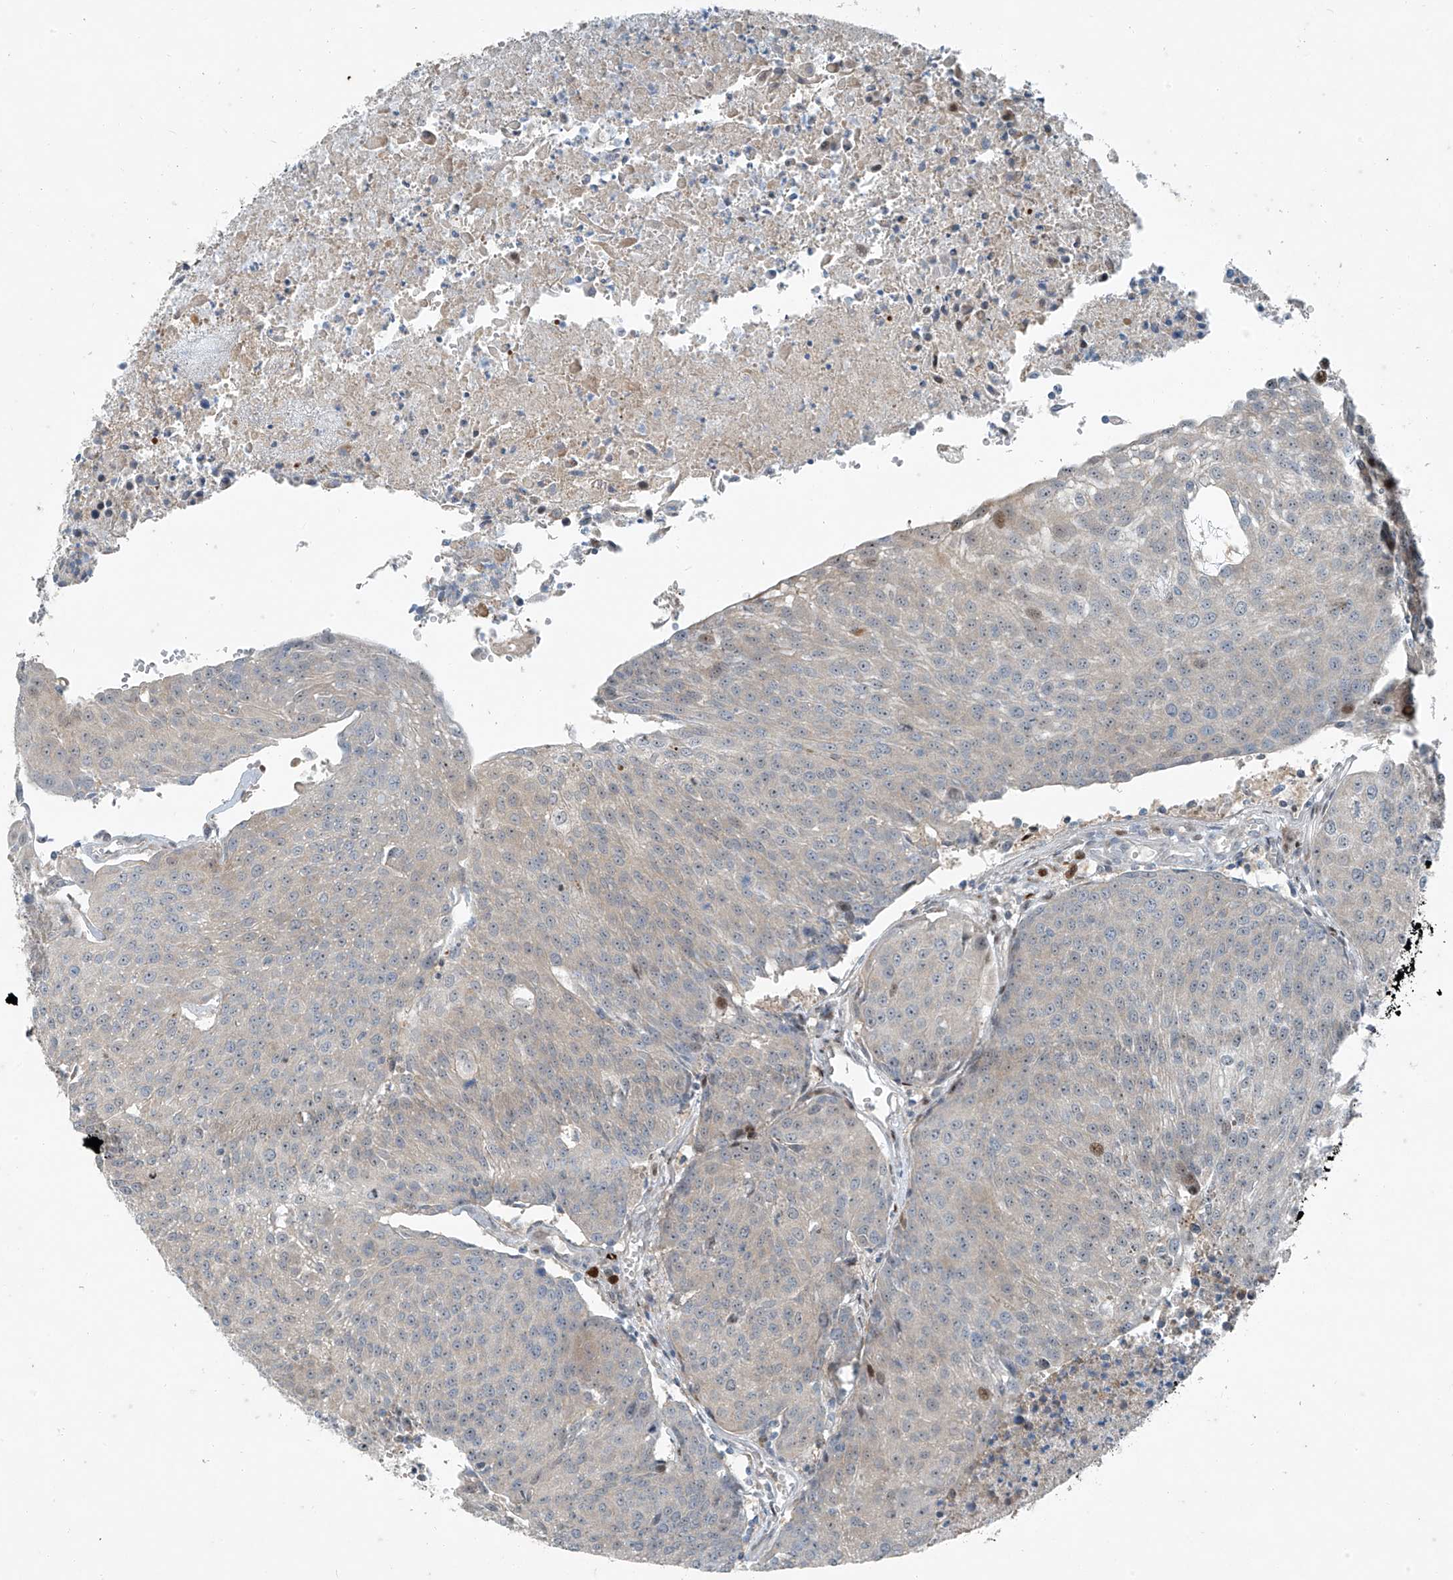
{"staining": {"intensity": "negative", "quantity": "none", "location": "none"}, "tissue": "urothelial cancer", "cell_type": "Tumor cells", "image_type": "cancer", "snomed": [{"axis": "morphology", "description": "Urothelial carcinoma, High grade"}, {"axis": "topography", "description": "Urinary bladder"}], "caption": "Urothelial cancer was stained to show a protein in brown. There is no significant positivity in tumor cells.", "gene": "PPCS", "patient": {"sex": "female", "age": 85}}